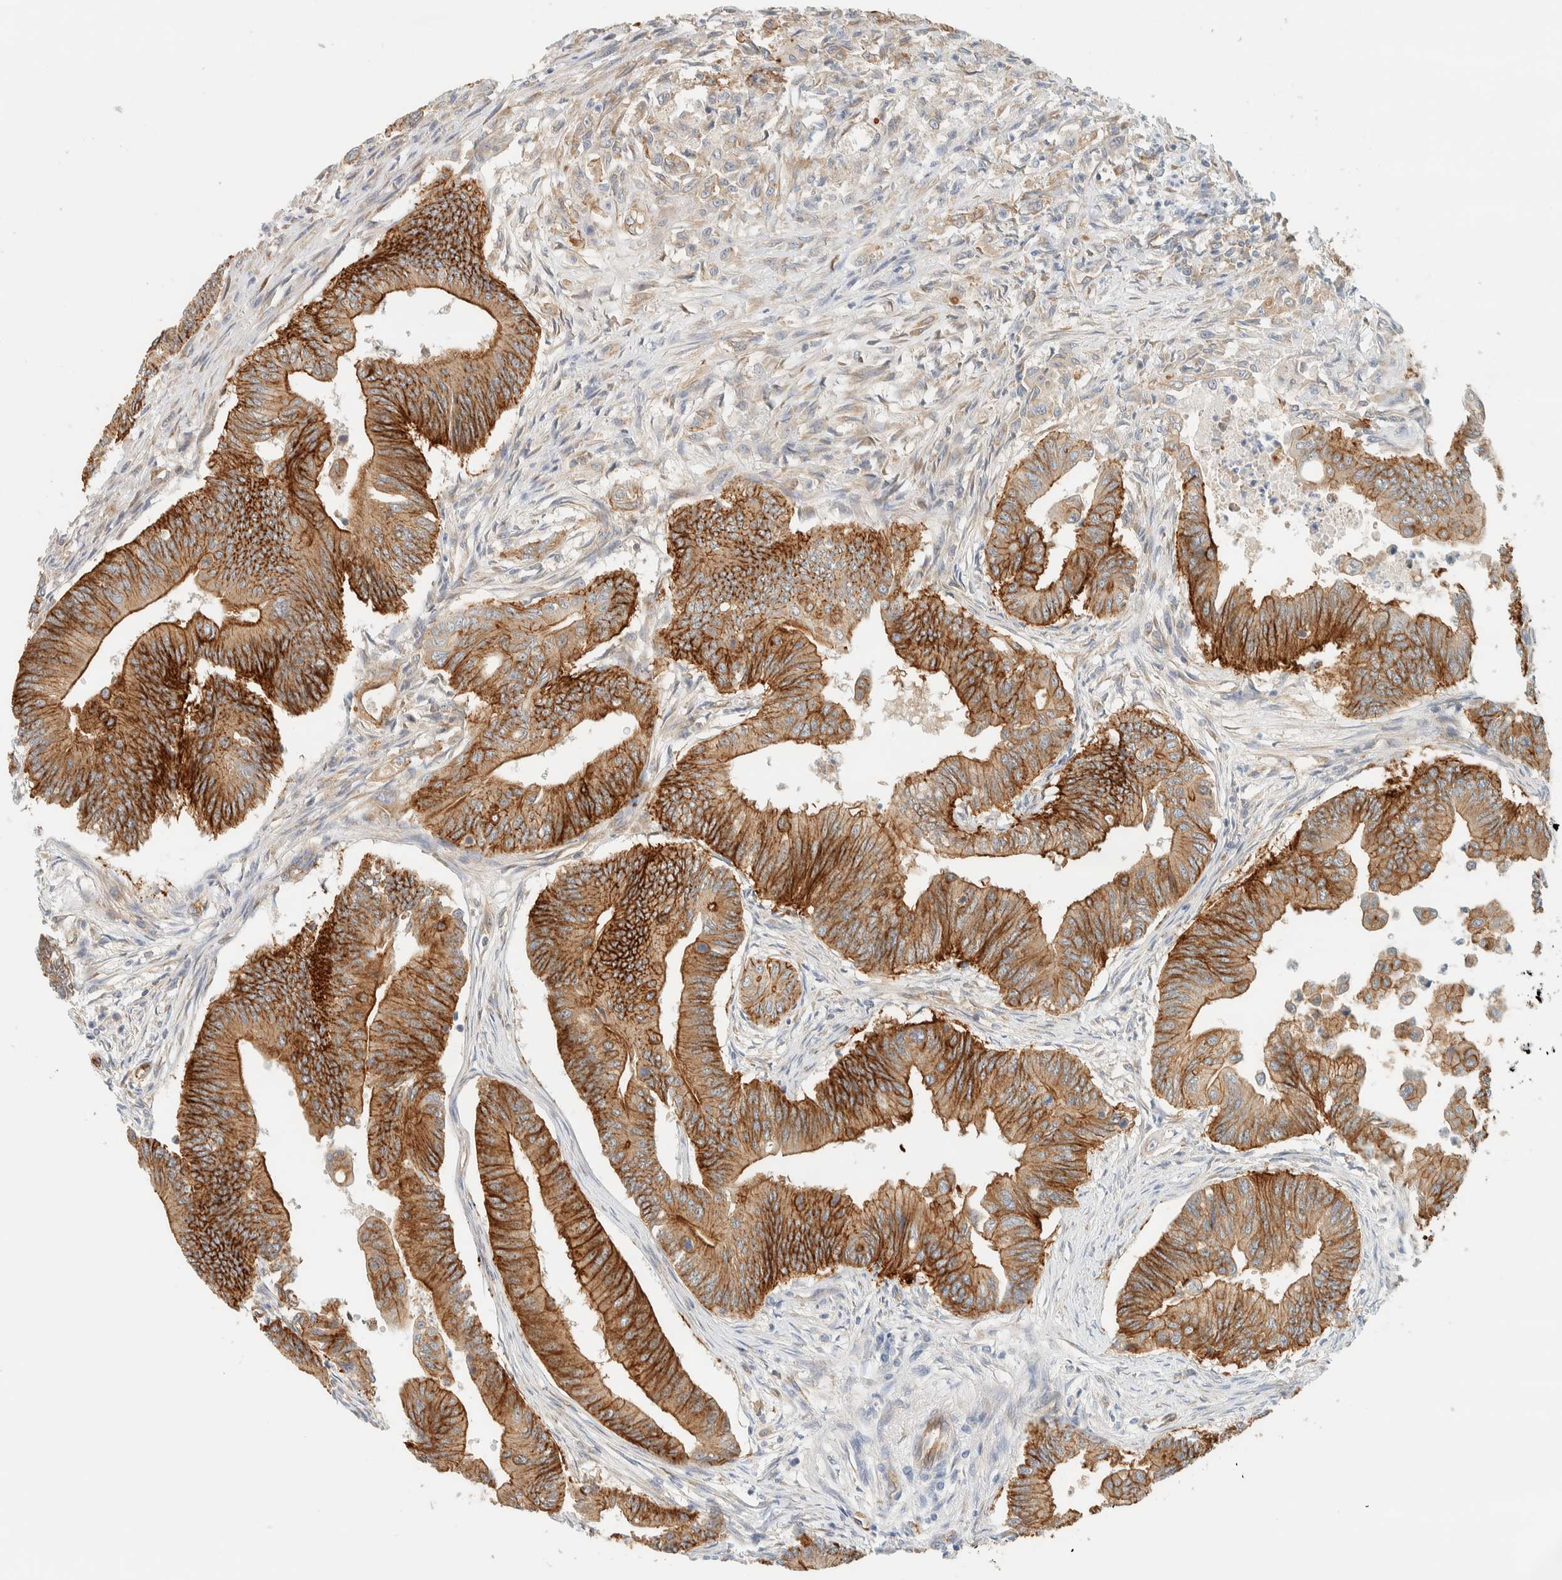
{"staining": {"intensity": "strong", "quantity": ">75%", "location": "cytoplasmic/membranous"}, "tissue": "colorectal cancer", "cell_type": "Tumor cells", "image_type": "cancer", "snomed": [{"axis": "morphology", "description": "Adenoma, NOS"}, {"axis": "morphology", "description": "Adenocarcinoma, NOS"}, {"axis": "topography", "description": "Colon"}], "caption": "Immunohistochemical staining of human colorectal adenoma demonstrates strong cytoplasmic/membranous protein staining in about >75% of tumor cells.", "gene": "LIMA1", "patient": {"sex": "male", "age": 79}}